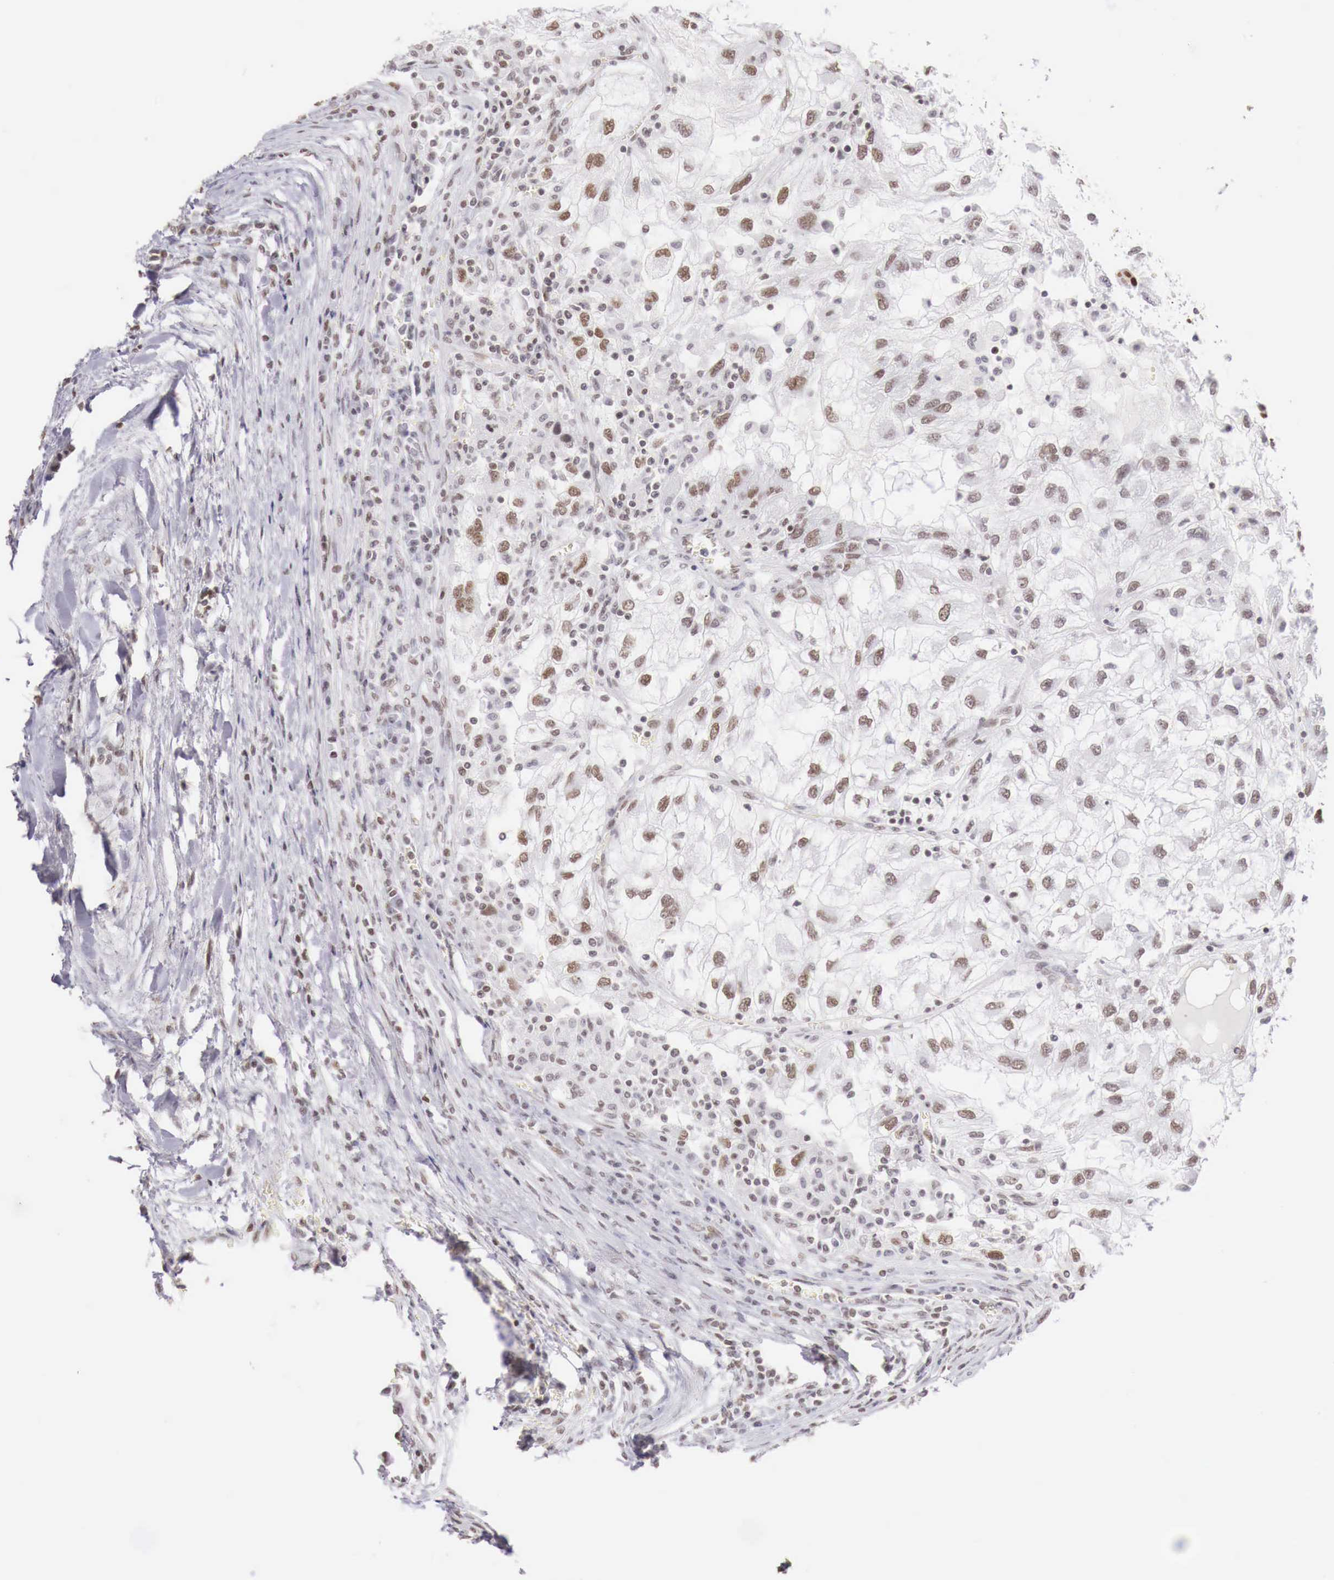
{"staining": {"intensity": "weak", "quantity": "<25%", "location": "nuclear"}, "tissue": "renal cancer", "cell_type": "Tumor cells", "image_type": "cancer", "snomed": [{"axis": "morphology", "description": "Normal tissue, NOS"}, {"axis": "morphology", "description": "Adenocarcinoma, NOS"}, {"axis": "topography", "description": "Kidney"}], "caption": "Image shows no protein staining in tumor cells of renal cancer tissue.", "gene": "PHF14", "patient": {"sex": "male", "age": 71}}